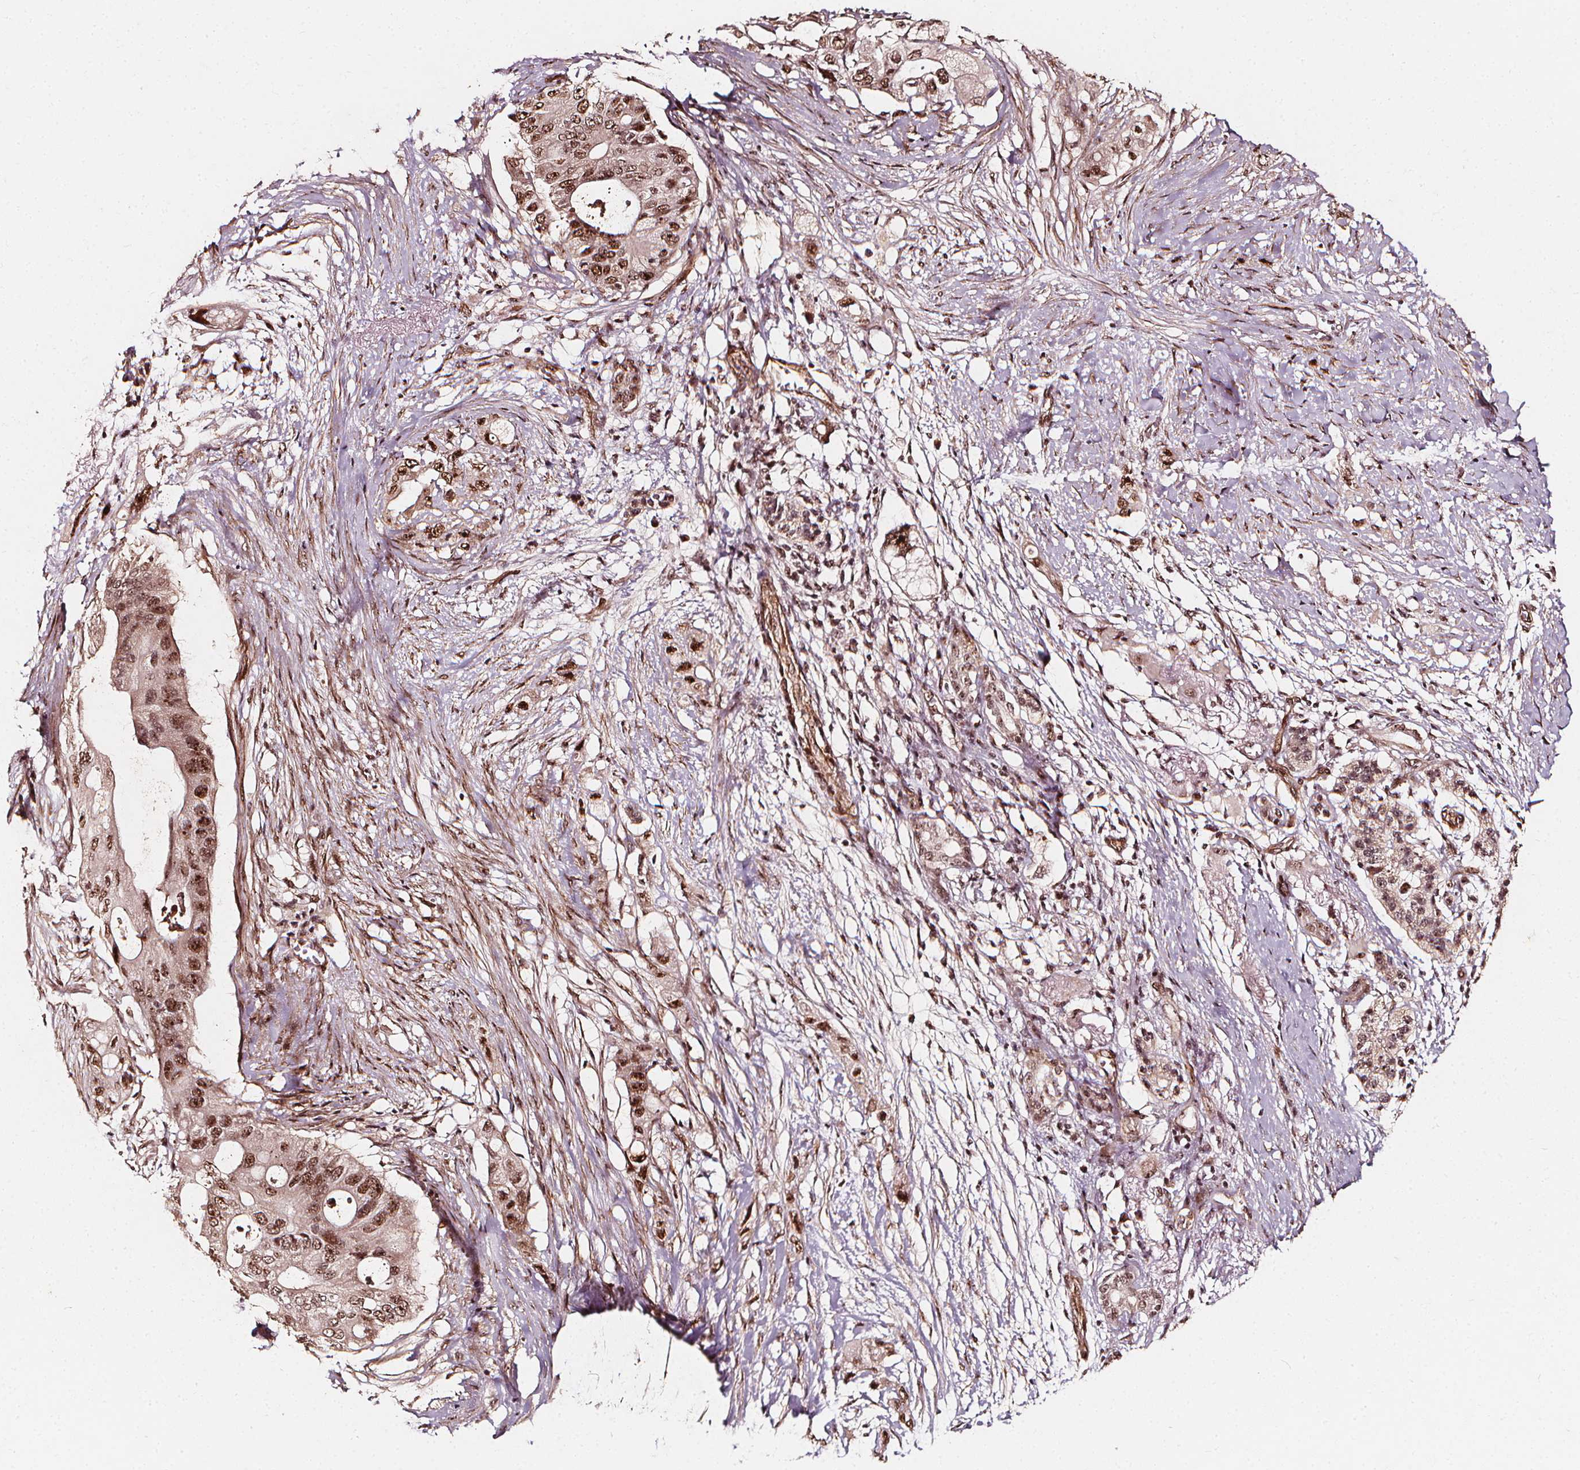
{"staining": {"intensity": "moderate", "quantity": ">75%", "location": "nuclear"}, "tissue": "pancreatic cancer", "cell_type": "Tumor cells", "image_type": "cancer", "snomed": [{"axis": "morphology", "description": "Adenocarcinoma, NOS"}, {"axis": "topography", "description": "Pancreas"}], "caption": "This is an image of IHC staining of pancreatic adenocarcinoma, which shows moderate staining in the nuclear of tumor cells.", "gene": "EXOSC9", "patient": {"sex": "female", "age": 72}}